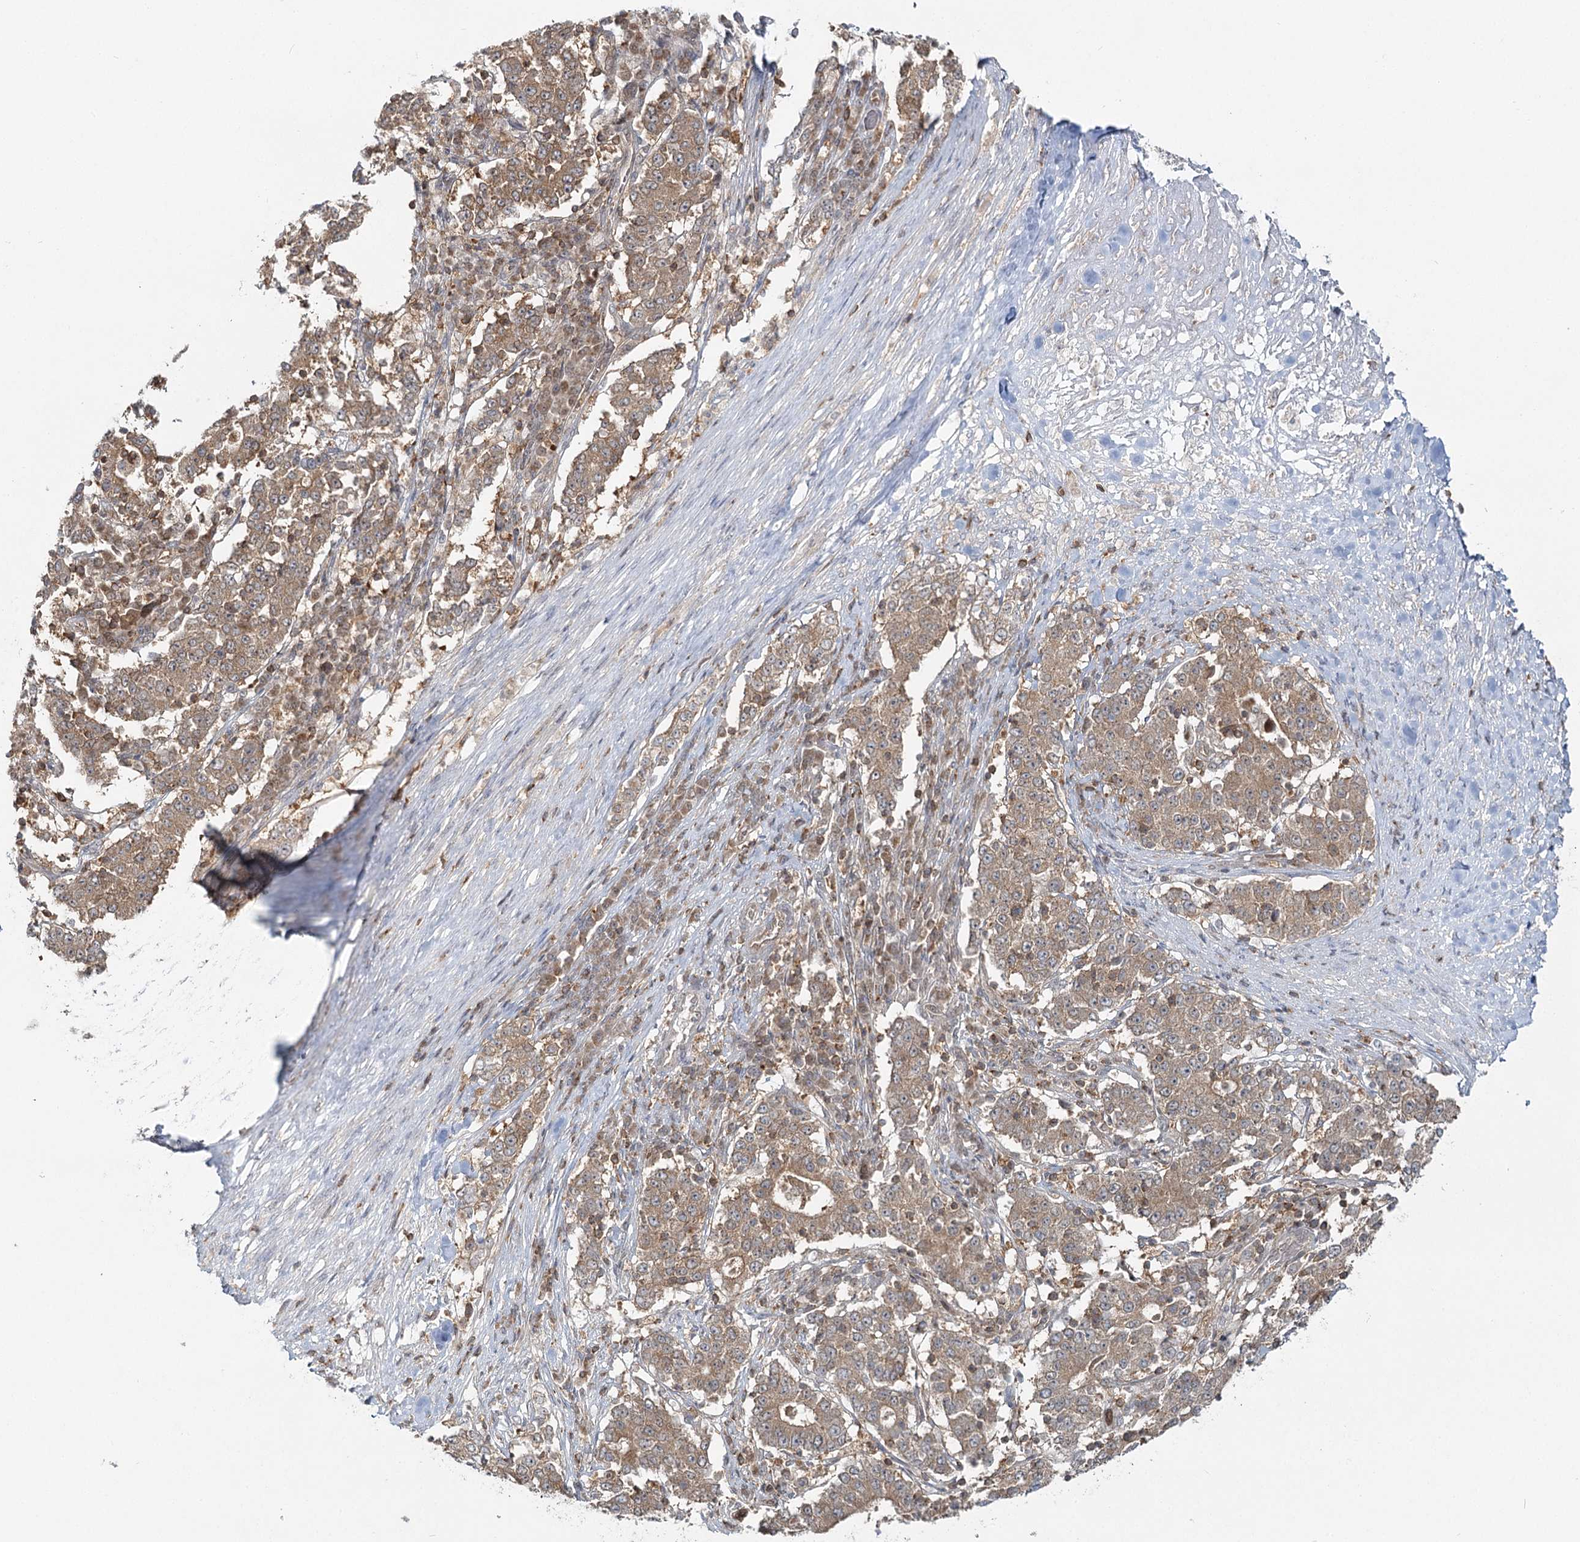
{"staining": {"intensity": "moderate", "quantity": ">75%", "location": "cytoplasmic/membranous"}, "tissue": "stomach cancer", "cell_type": "Tumor cells", "image_type": "cancer", "snomed": [{"axis": "morphology", "description": "Adenocarcinoma, NOS"}, {"axis": "topography", "description": "Stomach"}], "caption": "A brown stain labels moderate cytoplasmic/membranous staining of a protein in human stomach cancer (adenocarcinoma) tumor cells.", "gene": "FAM120B", "patient": {"sex": "male", "age": 59}}